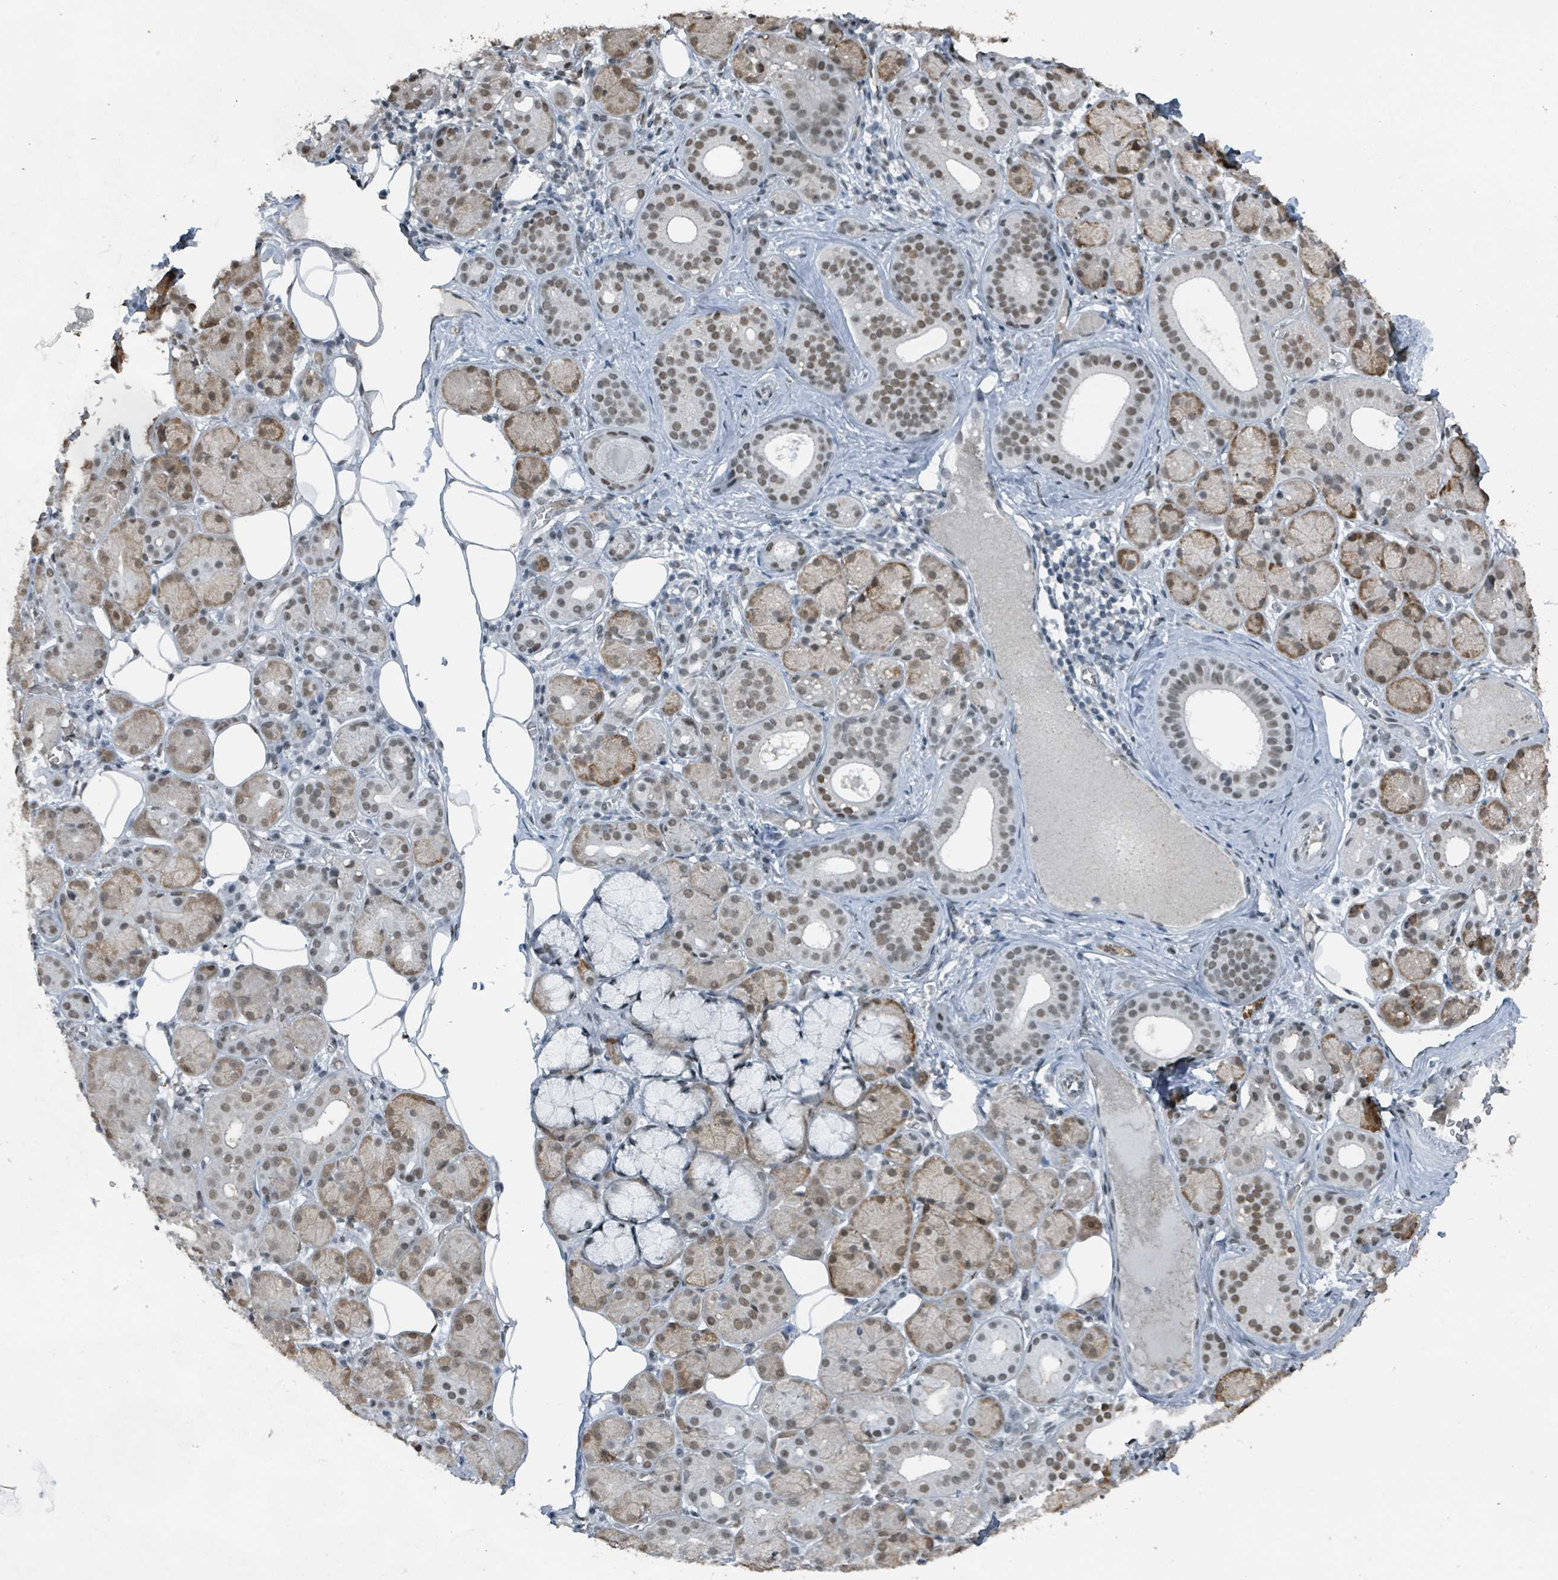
{"staining": {"intensity": "moderate", "quantity": ">75%", "location": "nuclear"}, "tissue": "salivary gland", "cell_type": "Glandular cells", "image_type": "normal", "snomed": [{"axis": "morphology", "description": "Squamous cell carcinoma, NOS"}, {"axis": "topography", "description": "Skin"}, {"axis": "topography", "description": "Head-Neck"}], "caption": "Salivary gland stained with DAB (3,3'-diaminobenzidine) IHC shows medium levels of moderate nuclear staining in about >75% of glandular cells.", "gene": "PHIP", "patient": {"sex": "male", "age": 80}}